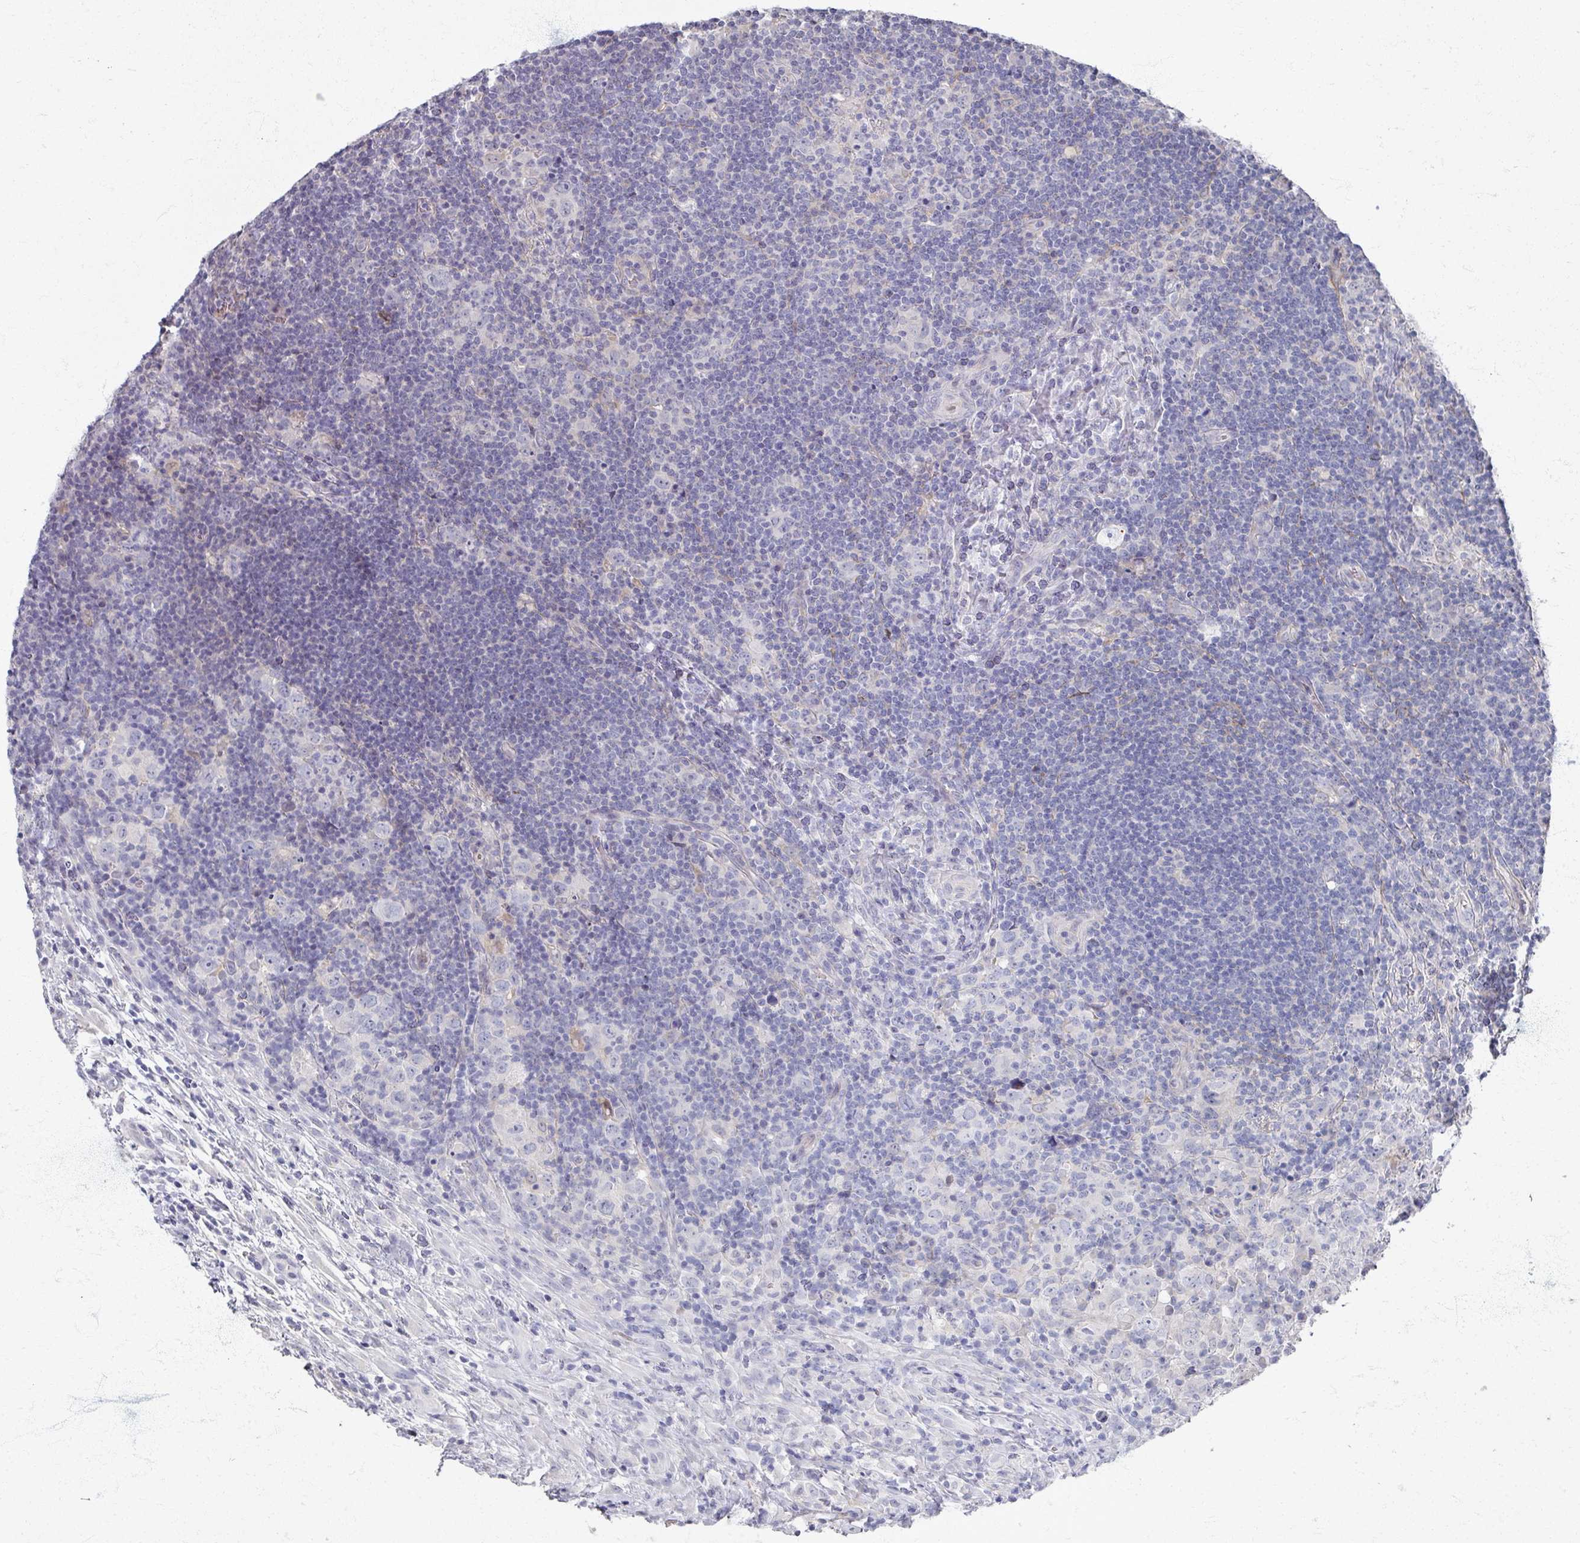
{"staining": {"intensity": "negative", "quantity": "none", "location": "none"}, "tissue": "lymphoma", "cell_type": "Tumor cells", "image_type": "cancer", "snomed": [{"axis": "morphology", "description": "Hodgkin's disease, NOS"}, {"axis": "topography", "description": "Lymph node"}], "caption": "DAB (3,3'-diaminobenzidine) immunohistochemical staining of lymphoma shows no significant staining in tumor cells.", "gene": "TTYH3", "patient": {"sex": "female", "age": 18}}